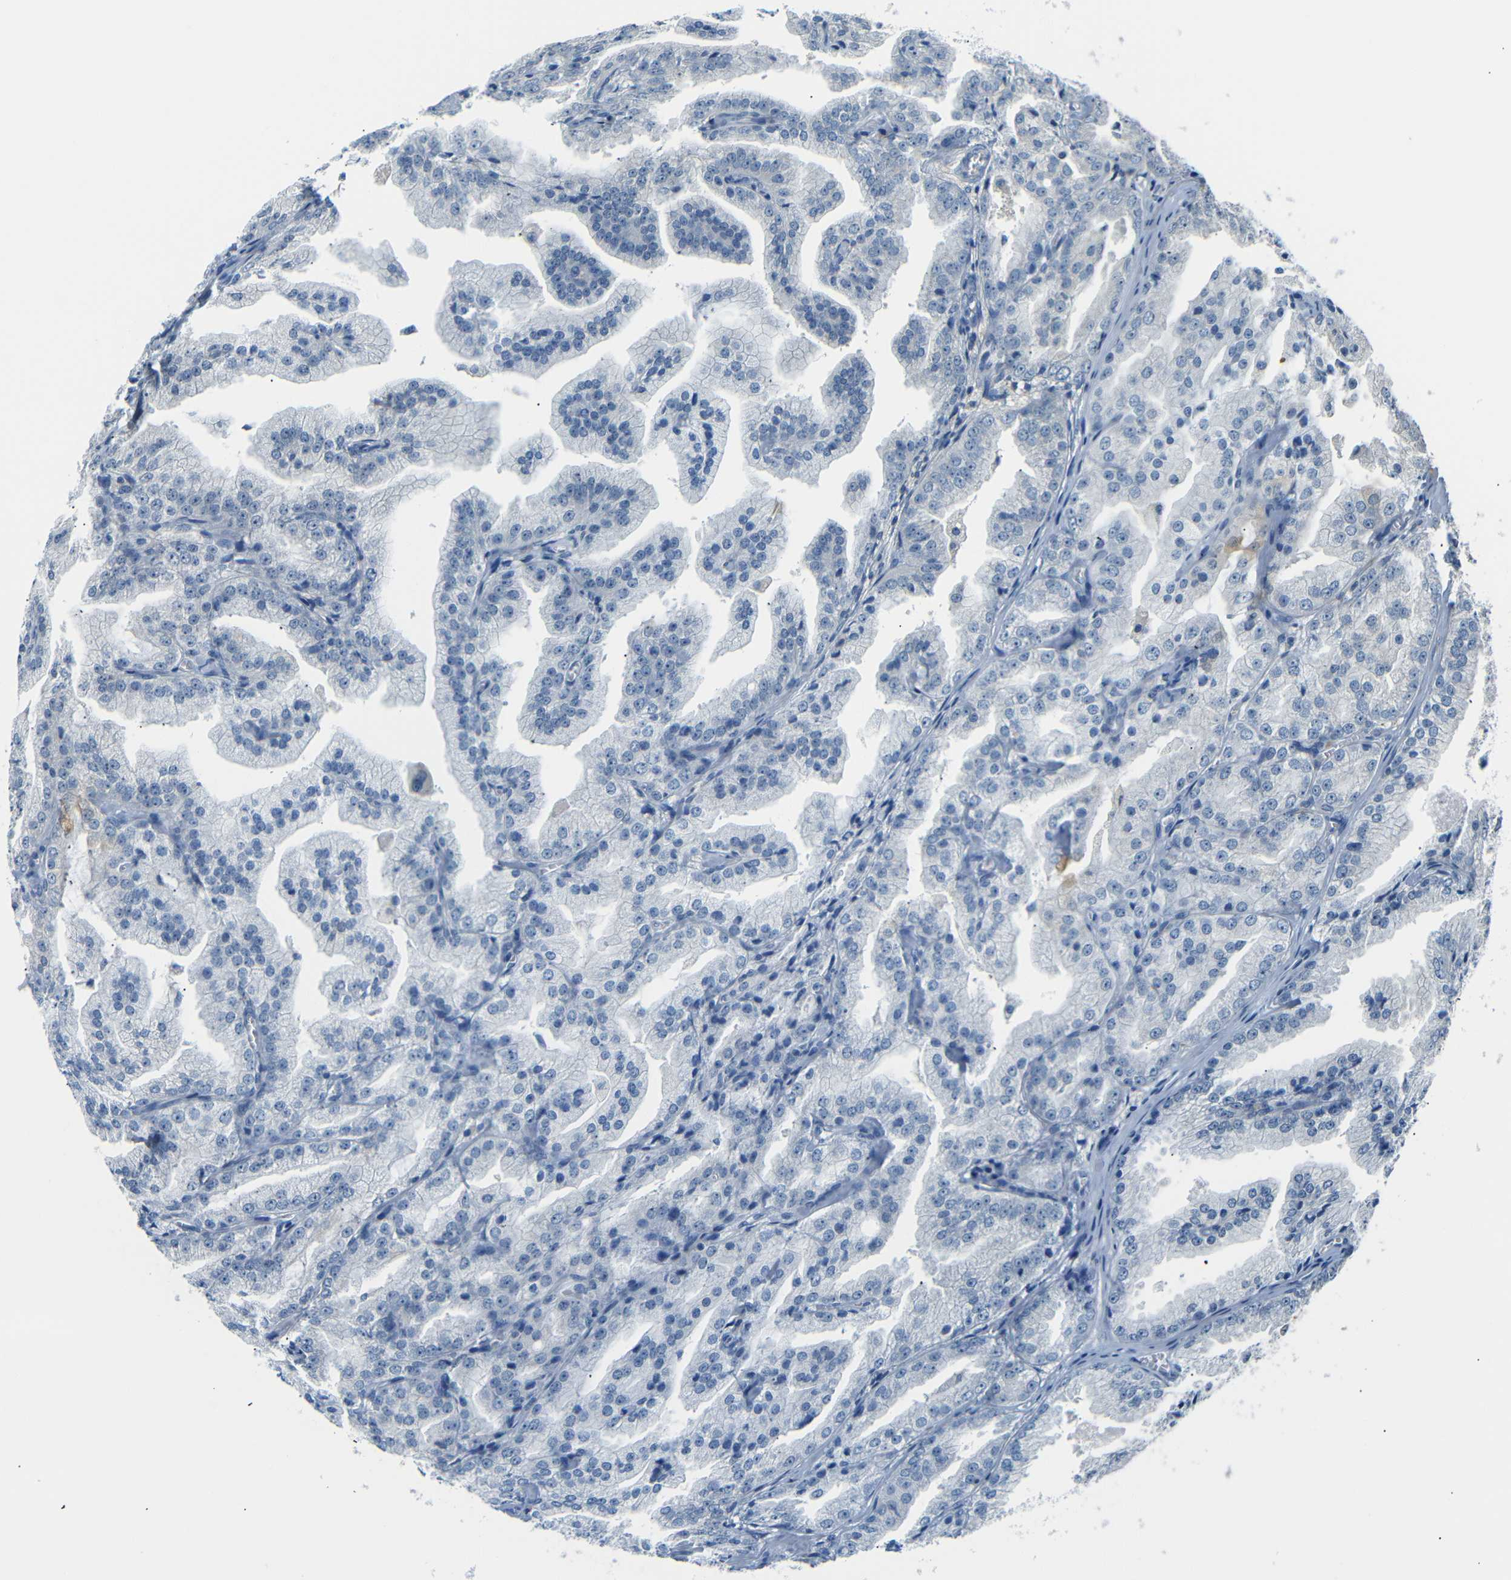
{"staining": {"intensity": "negative", "quantity": "none", "location": "none"}, "tissue": "prostate cancer", "cell_type": "Tumor cells", "image_type": "cancer", "snomed": [{"axis": "morphology", "description": "Adenocarcinoma, High grade"}, {"axis": "topography", "description": "Prostate"}], "caption": "A histopathology image of adenocarcinoma (high-grade) (prostate) stained for a protein exhibits no brown staining in tumor cells.", "gene": "SFN", "patient": {"sex": "male", "age": 61}}